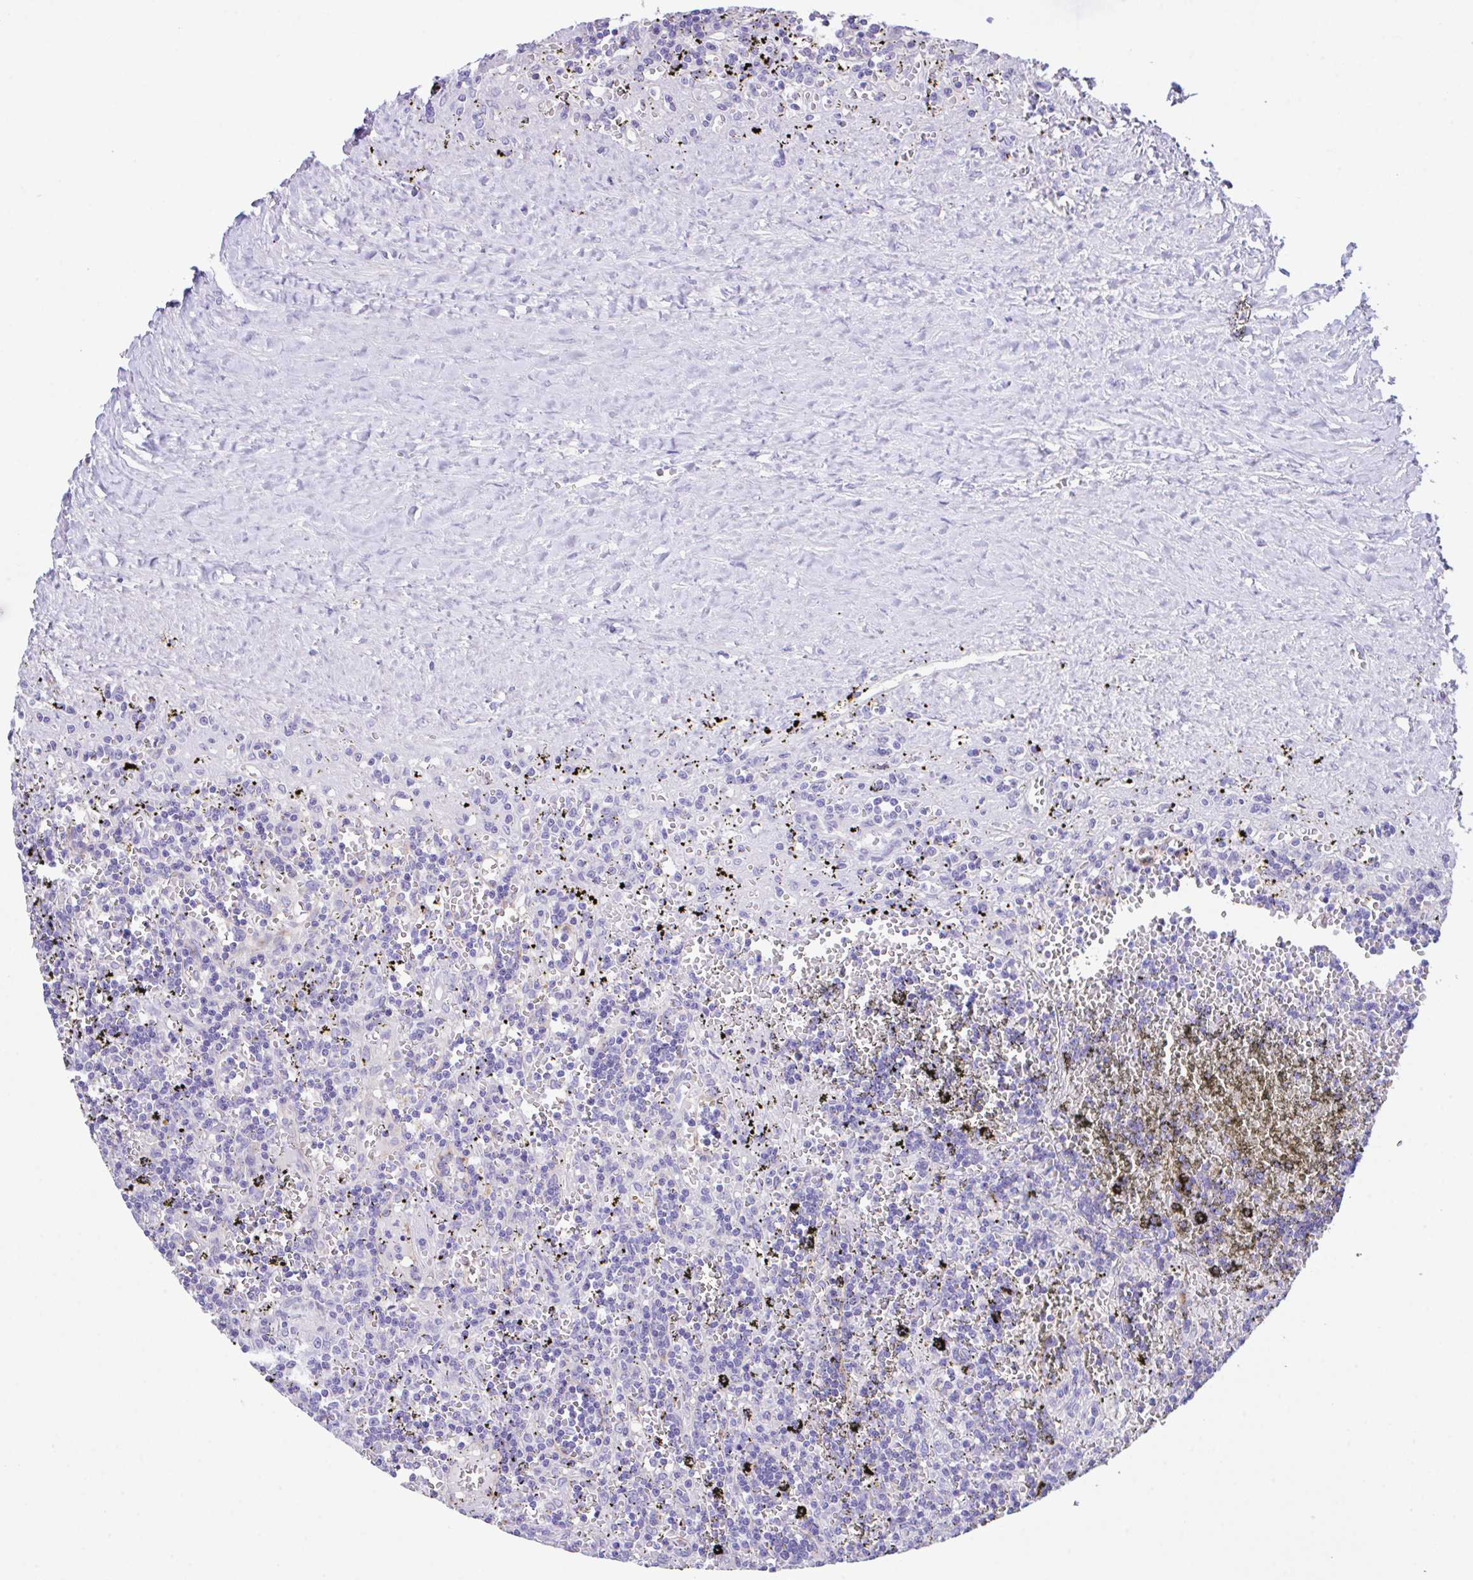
{"staining": {"intensity": "negative", "quantity": "none", "location": "none"}, "tissue": "lymphoma", "cell_type": "Tumor cells", "image_type": "cancer", "snomed": [{"axis": "morphology", "description": "Malignant lymphoma, non-Hodgkin's type, Low grade"}, {"axis": "topography", "description": "Spleen"}], "caption": "Tumor cells show no significant positivity in low-grade malignant lymphoma, non-Hodgkin's type. Brightfield microscopy of immunohistochemistry stained with DAB (3,3'-diaminobenzidine) (brown) and hematoxylin (blue), captured at high magnification.", "gene": "HACD4", "patient": {"sex": "male", "age": 60}}